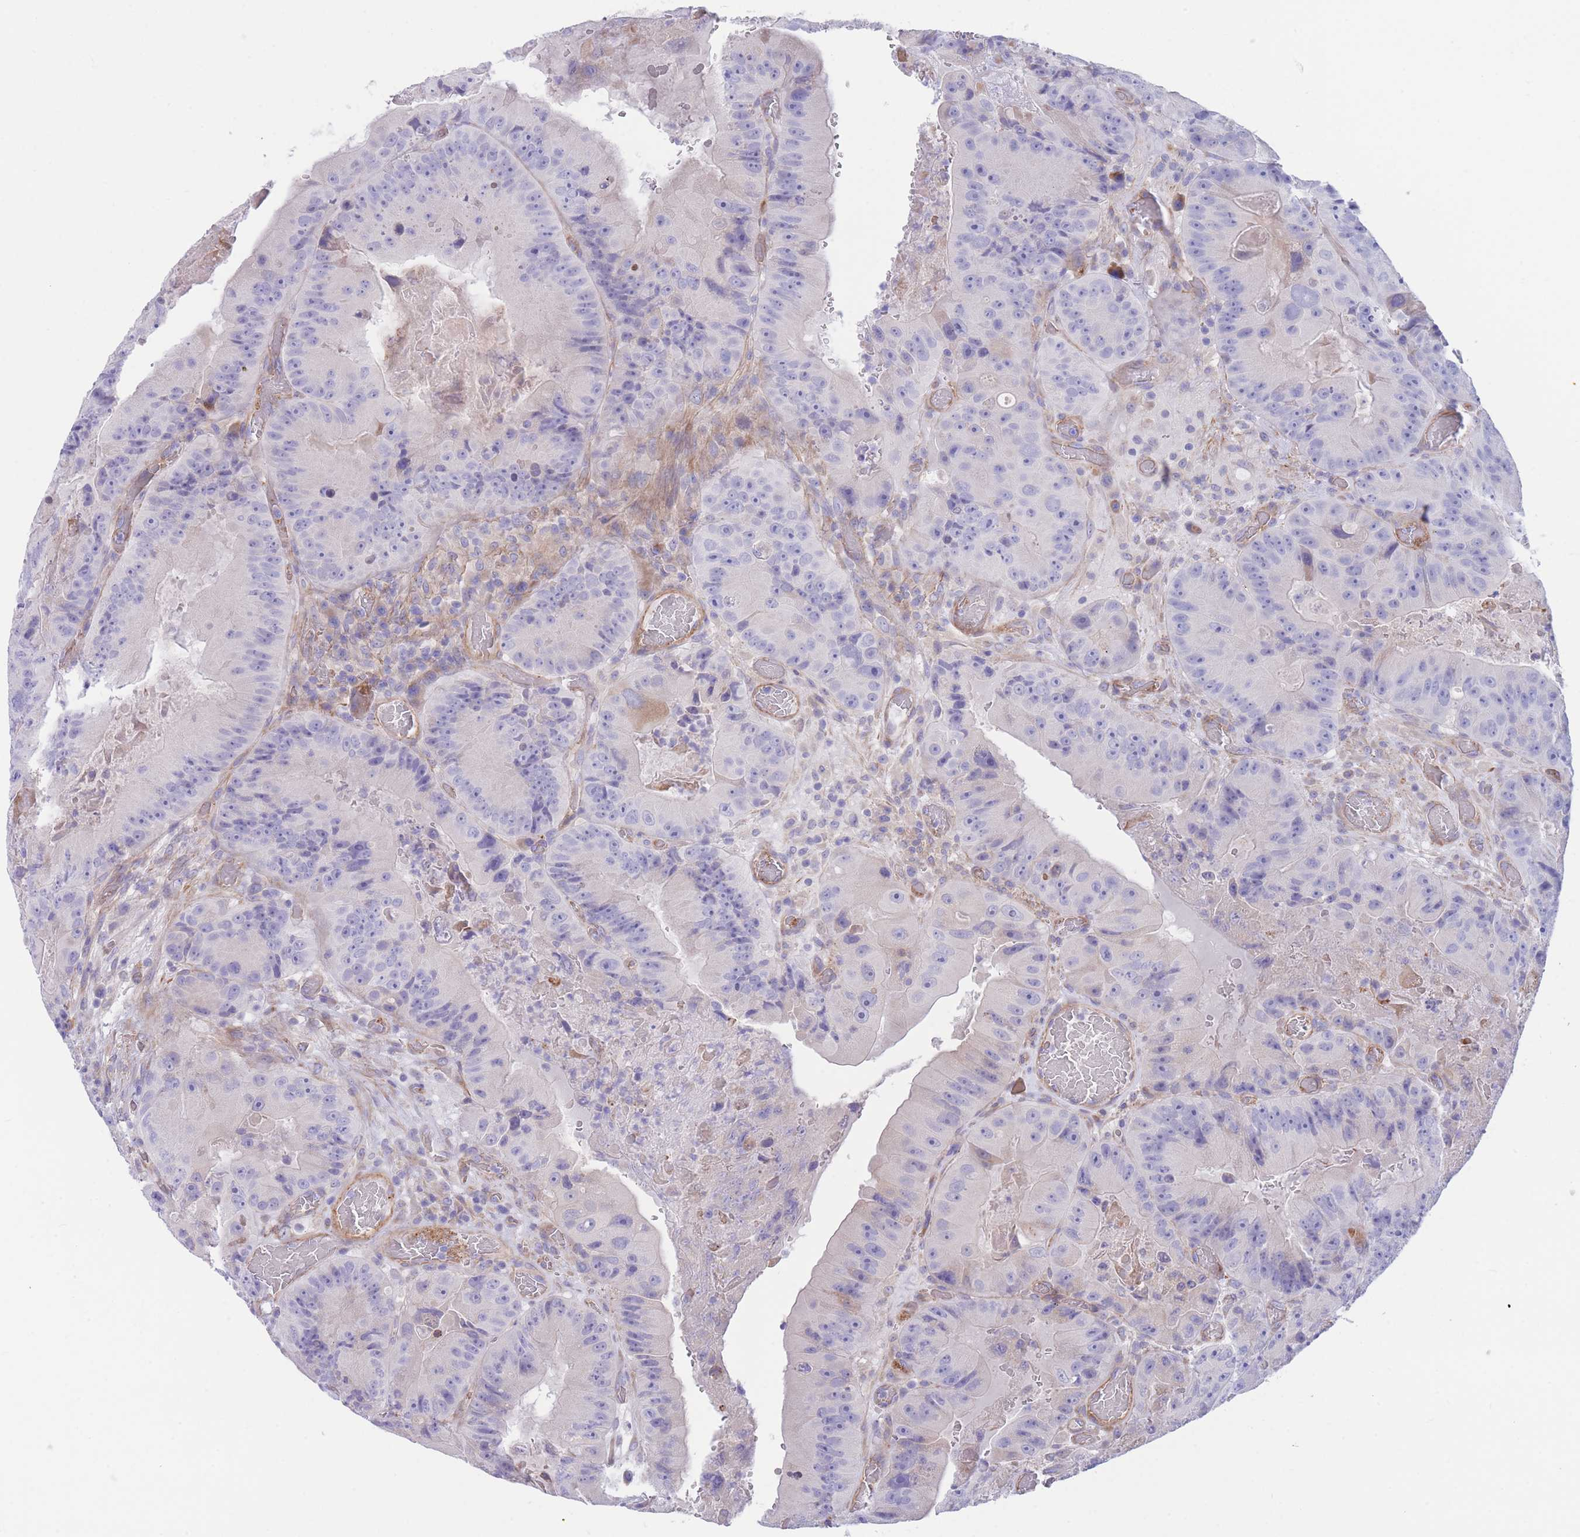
{"staining": {"intensity": "negative", "quantity": "none", "location": "none"}, "tissue": "colorectal cancer", "cell_type": "Tumor cells", "image_type": "cancer", "snomed": [{"axis": "morphology", "description": "Adenocarcinoma, NOS"}, {"axis": "topography", "description": "Colon"}], "caption": "Colorectal cancer (adenocarcinoma) stained for a protein using IHC demonstrates no expression tumor cells.", "gene": "DET1", "patient": {"sex": "female", "age": 86}}